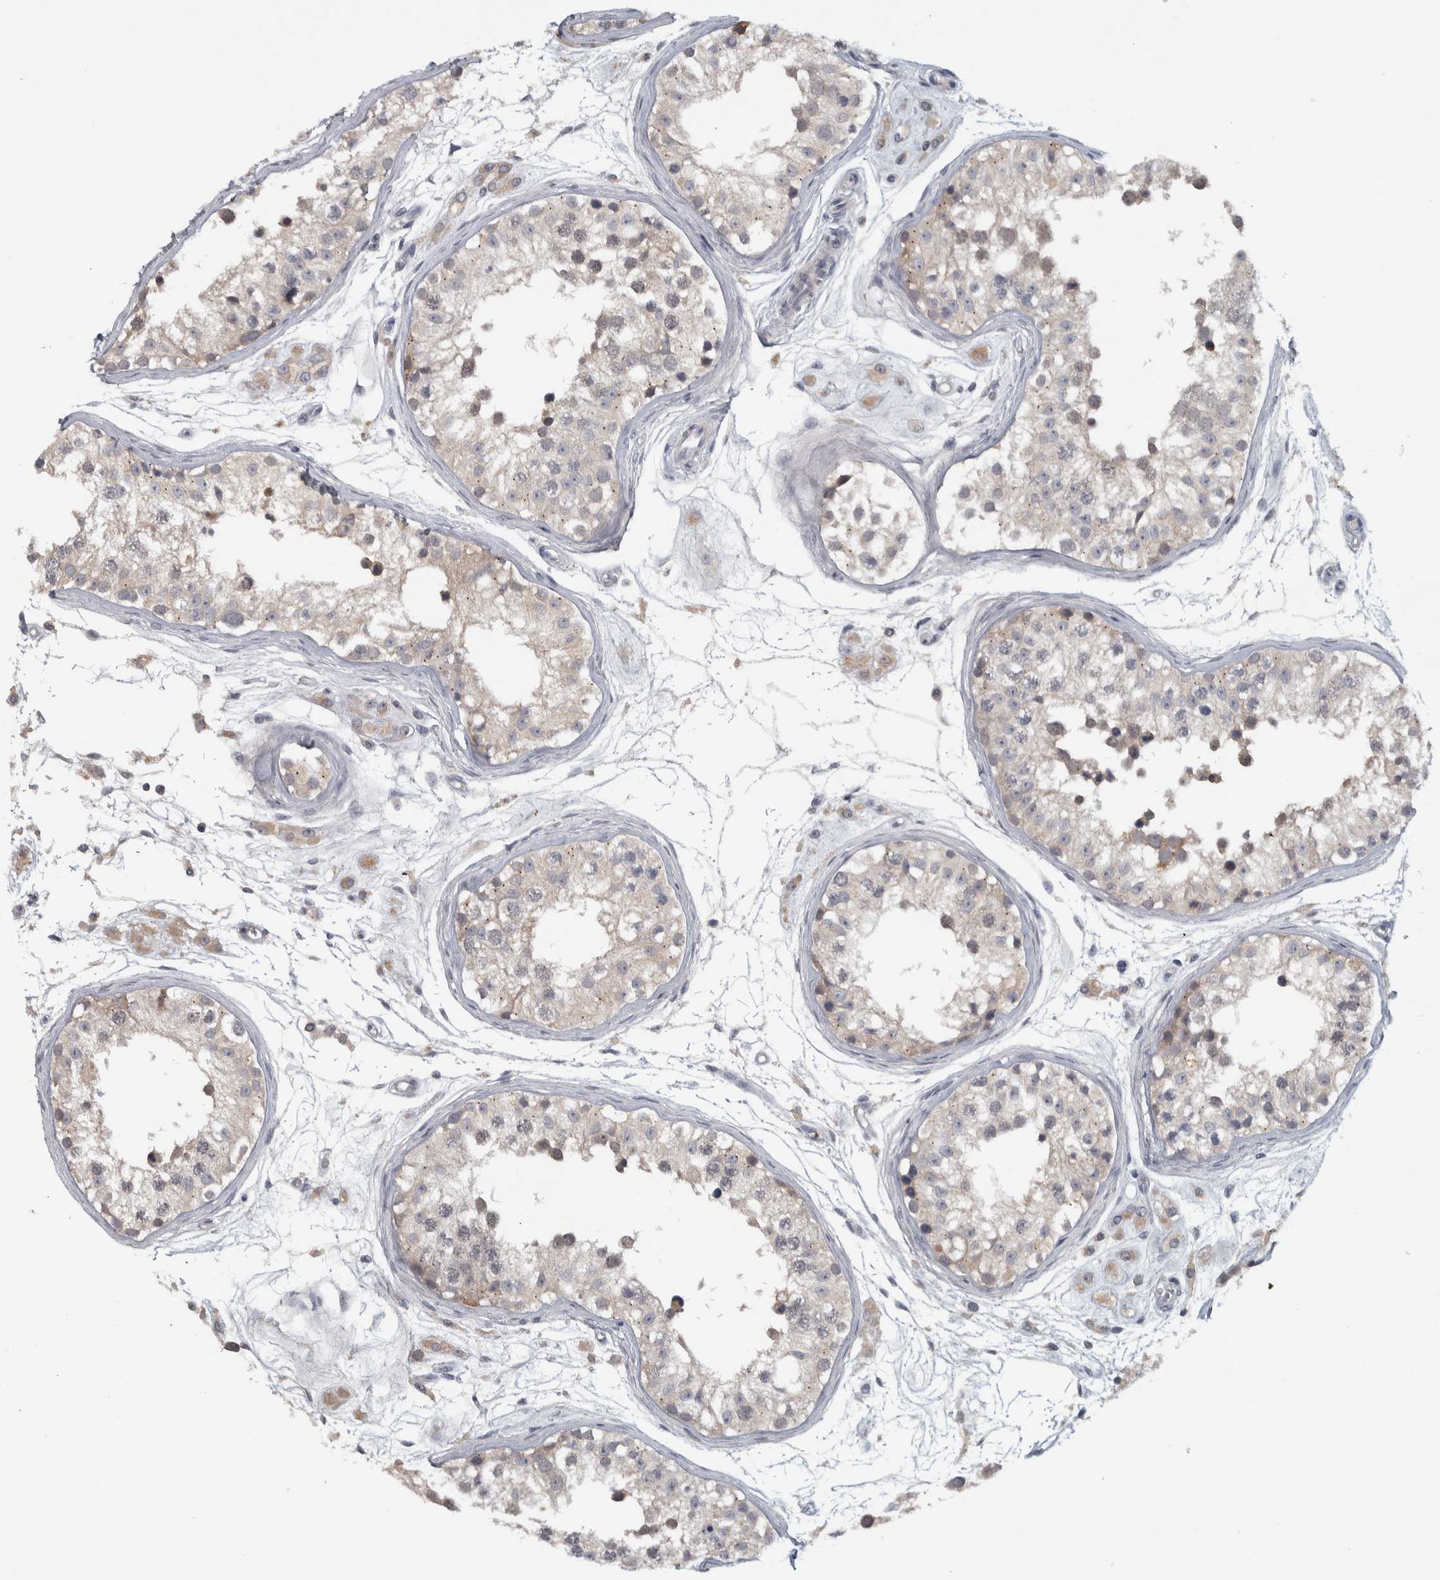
{"staining": {"intensity": "weak", "quantity": "25%-75%", "location": "cytoplasmic/membranous"}, "tissue": "testis", "cell_type": "Cells in seminiferous ducts", "image_type": "normal", "snomed": [{"axis": "morphology", "description": "Normal tissue, NOS"}, {"axis": "morphology", "description": "Adenocarcinoma, metastatic, NOS"}, {"axis": "topography", "description": "Testis"}], "caption": "A photomicrograph of human testis stained for a protein demonstrates weak cytoplasmic/membranous brown staining in cells in seminiferous ducts.", "gene": "ADPRM", "patient": {"sex": "male", "age": 26}}